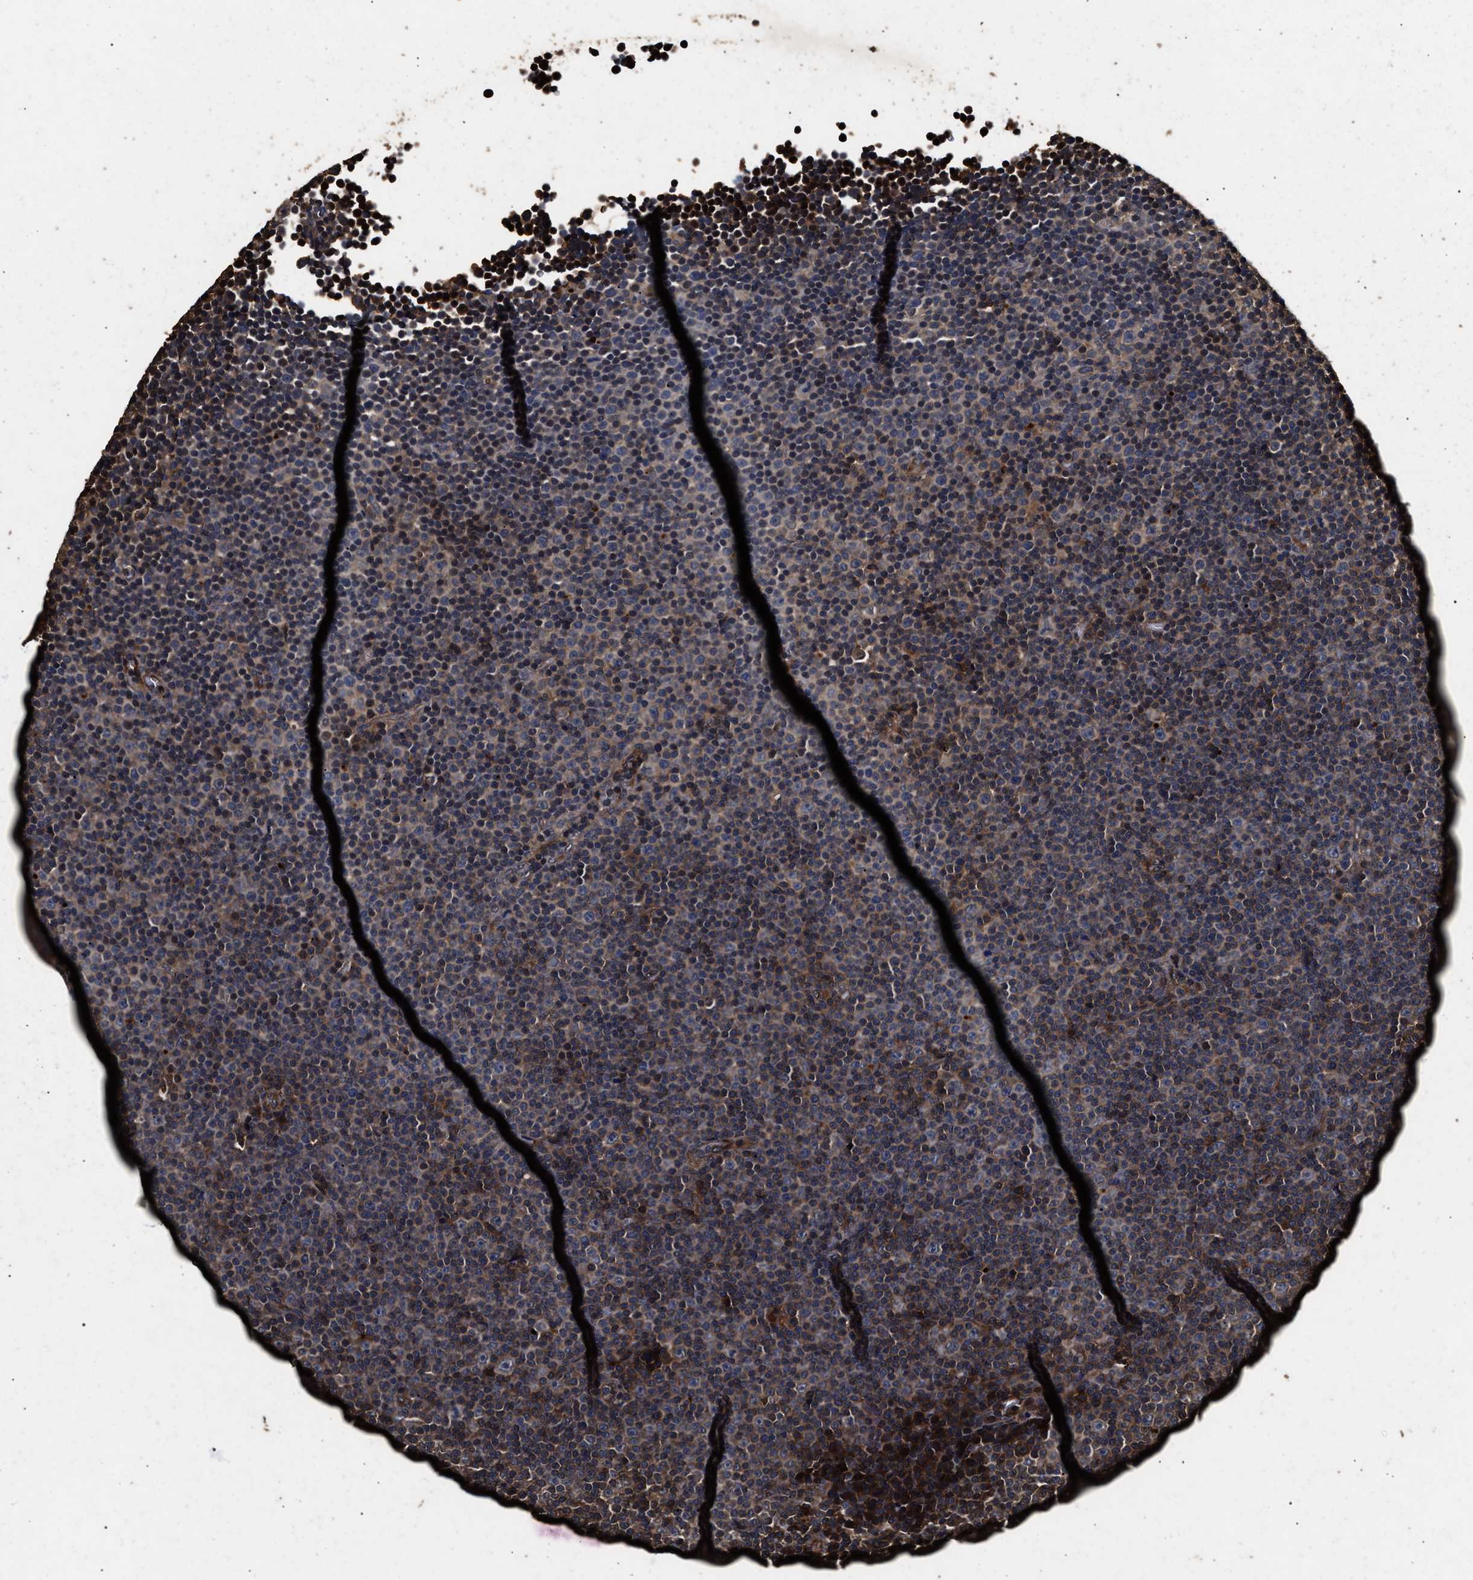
{"staining": {"intensity": "moderate", "quantity": "25%-75%", "location": "cytoplasmic/membranous"}, "tissue": "lymphoma", "cell_type": "Tumor cells", "image_type": "cancer", "snomed": [{"axis": "morphology", "description": "Malignant lymphoma, non-Hodgkin's type, Low grade"}, {"axis": "topography", "description": "Lymph node"}], "caption": "There is medium levels of moderate cytoplasmic/membranous staining in tumor cells of malignant lymphoma, non-Hodgkin's type (low-grade), as demonstrated by immunohistochemical staining (brown color).", "gene": "KYAT1", "patient": {"sex": "female", "age": 67}}